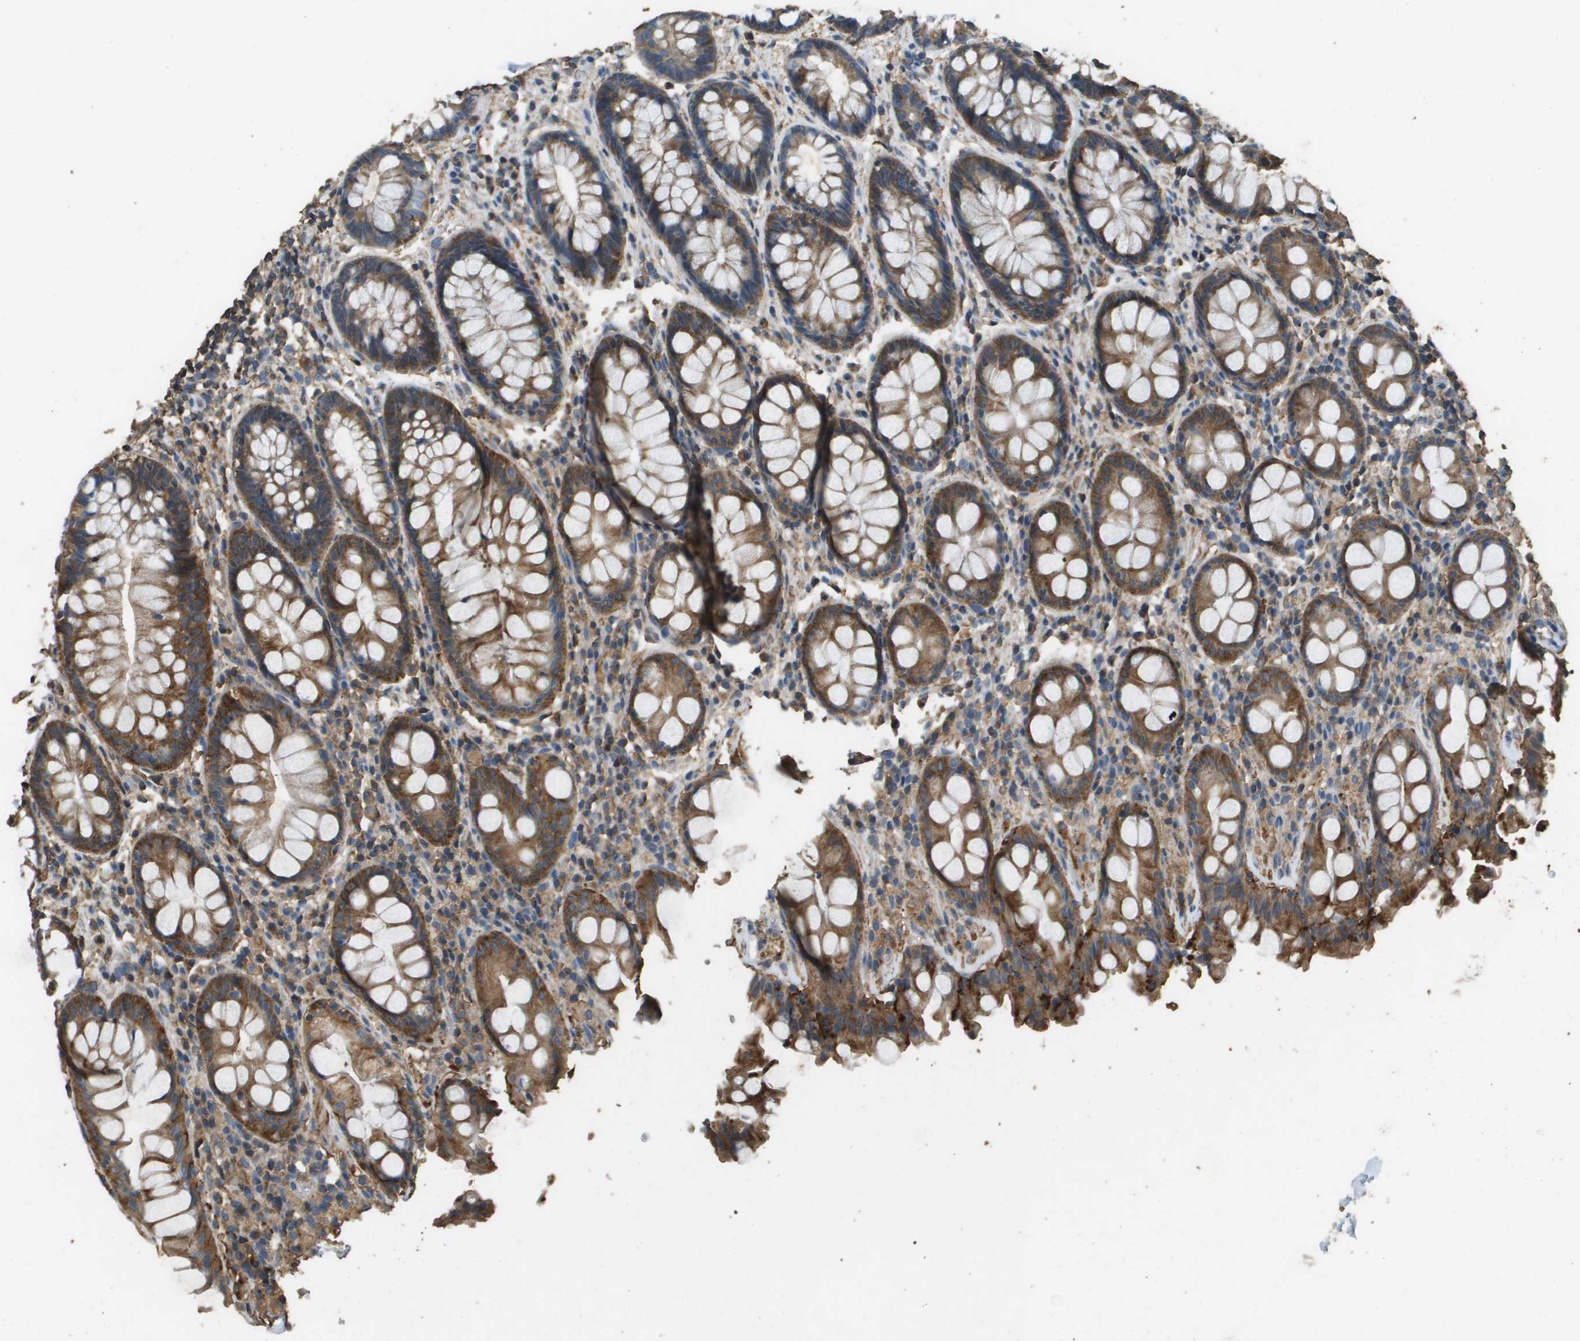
{"staining": {"intensity": "strong", "quantity": ">75%", "location": "cytoplasmic/membranous"}, "tissue": "rectum", "cell_type": "Glandular cells", "image_type": "normal", "snomed": [{"axis": "morphology", "description": "Normal tissue, NOS"}, {"axis": "topography", "description": "Rectum"}], "caption": "Immunohistochemistry (IHC) photomicrograph of unremarkable human rectum stained for a protein (brown), which shows high levels of strong cytoplasmic/membranous staining in approximately >75% of glandular cells.", "gene": "MS4A7", "patient": {"sex": "male", "age": 64}}